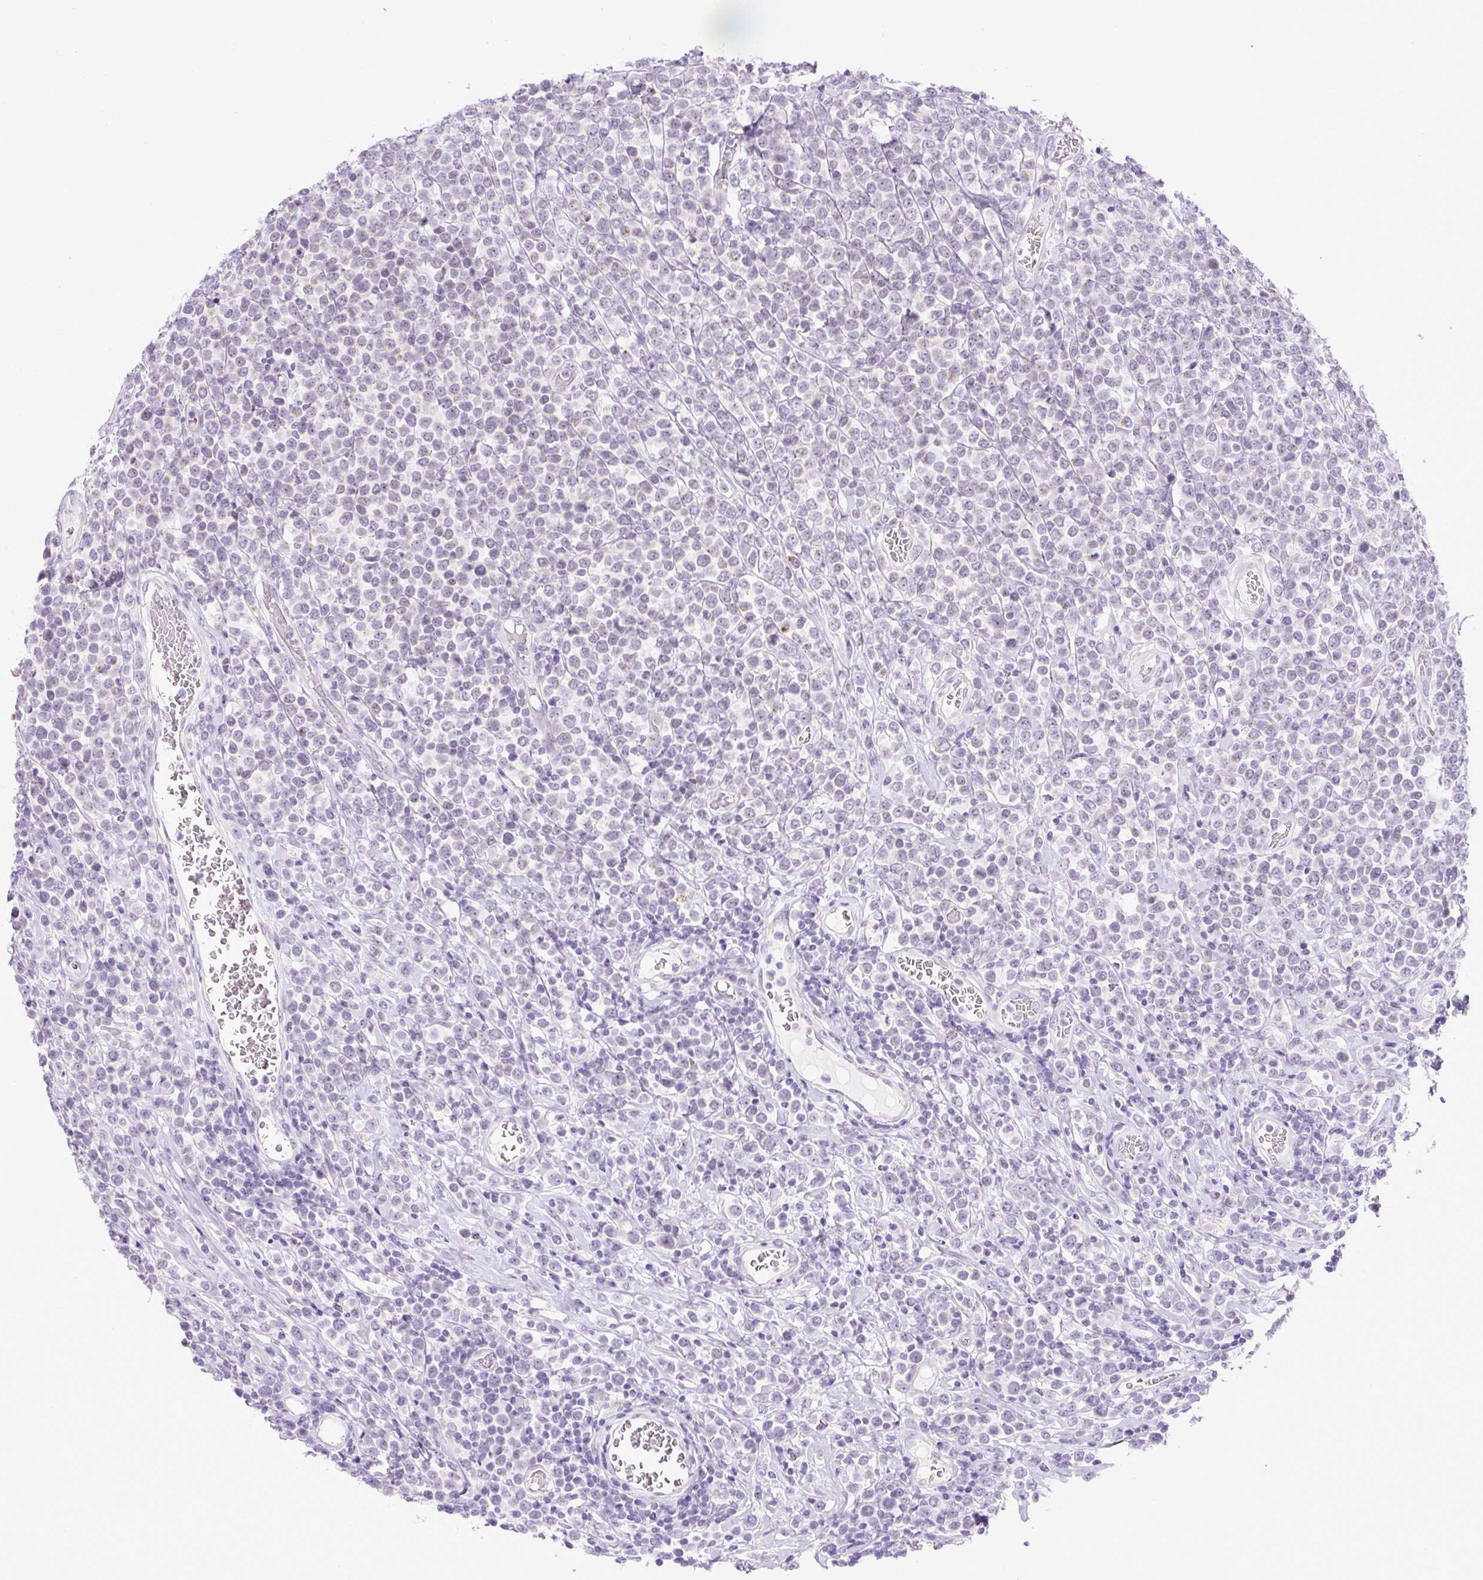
{"staining": {"intensity": "negative", "quantity": "none", "location": "none"}, "tissue": "lymphoma", "cell_type": "Tumor cells", "image_type": "cancer", "snomed": [{"axis": "morphology", "description": "Malignant lymphoma, non-Hodgkin's type, High grade"}, {"axis": "topography", "description": "Soft tissue"}], "caption": "This is an immunohistochemistry (IHC) image of human high-grade malignant lymphoma, non-Hodgkin's type. There is no positivity in tumor cells.", "gene": "RHBDD2", "patient": {"sex": "female", "age": 56}}